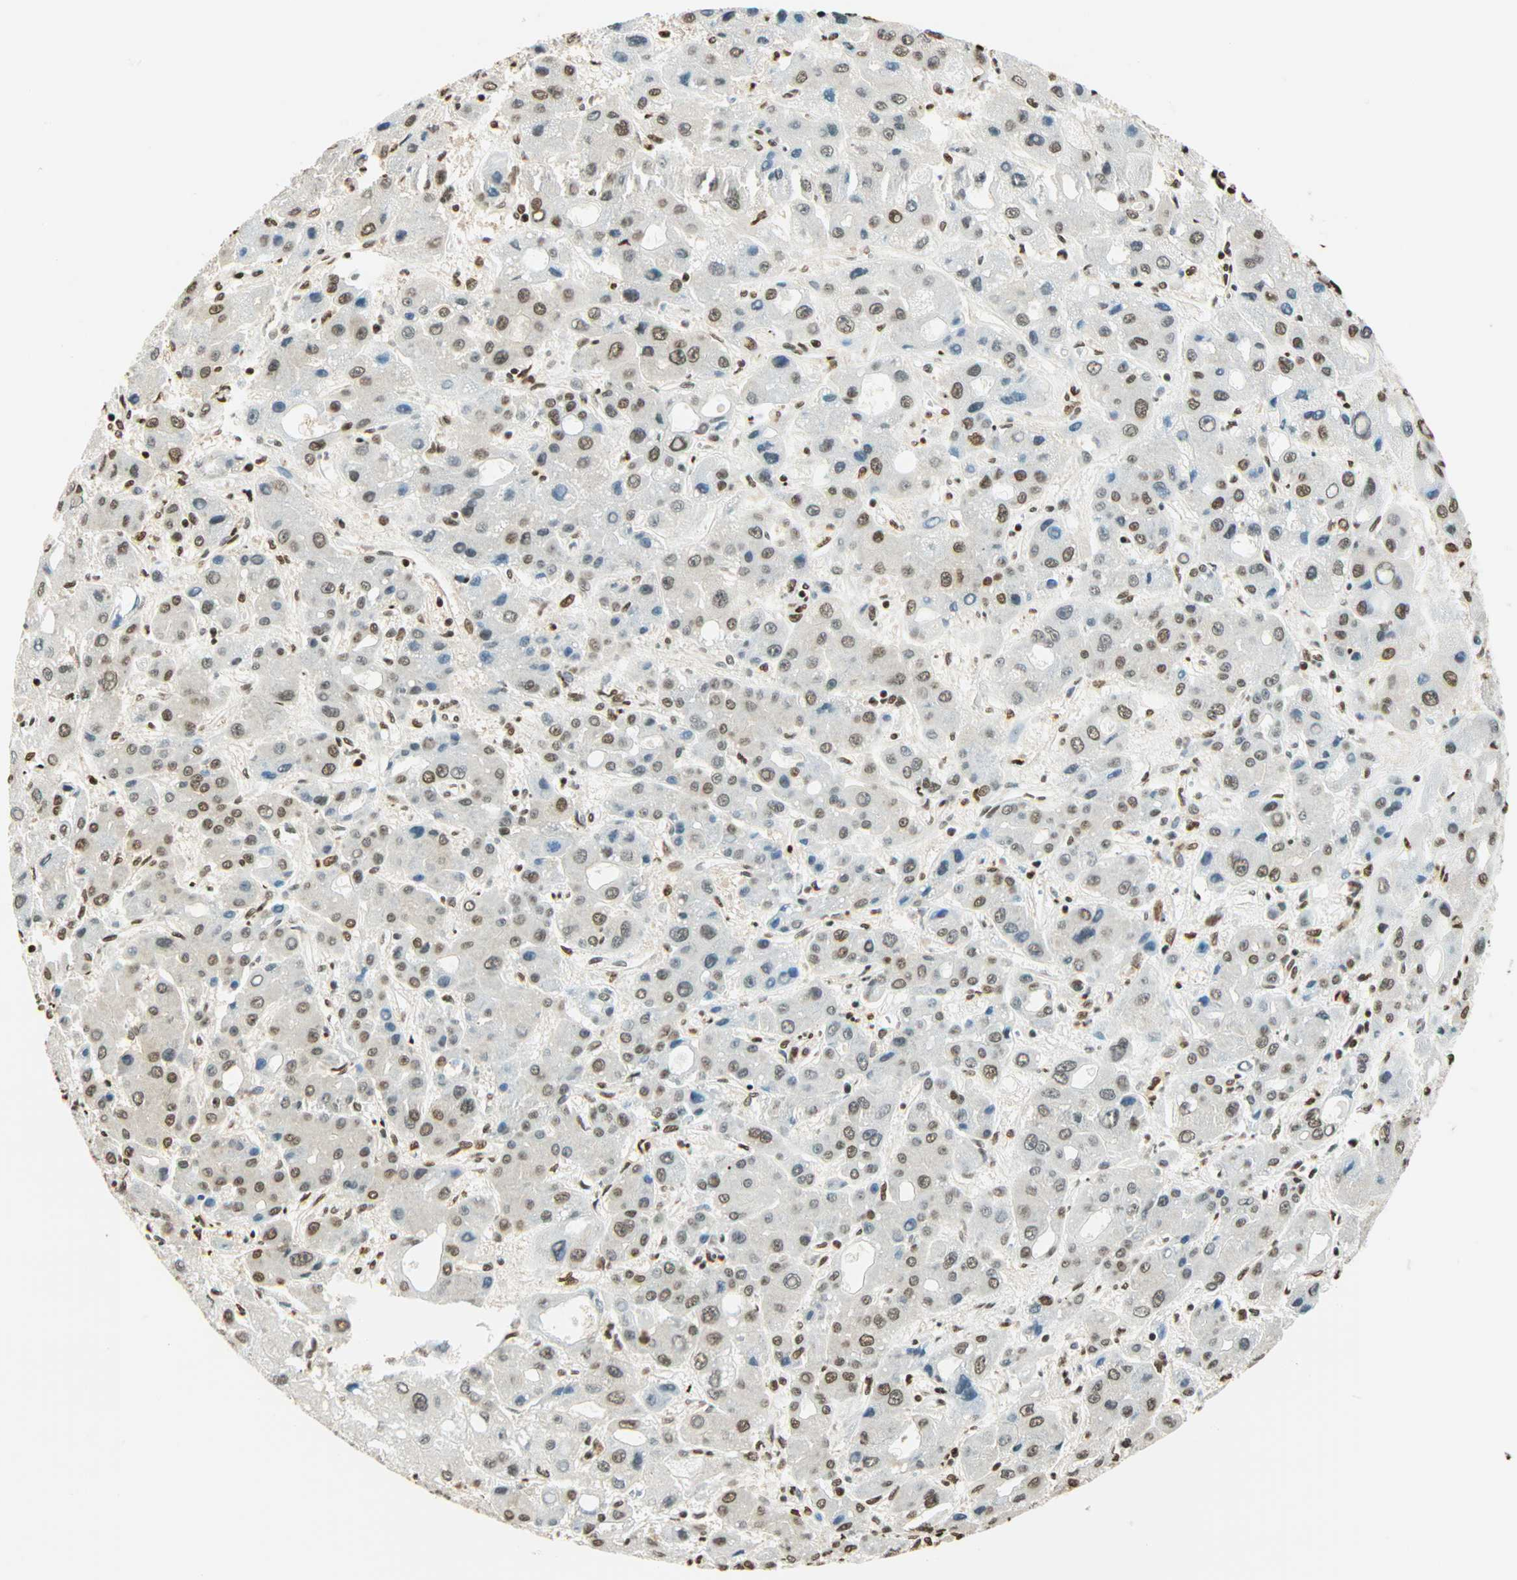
{"staining": {"intensity": "moderate", "quantity": "25%-75%", "location": "nuclear"}, "tissue": "liver cancer", "cell_type": "Tumor cells", "image_type": "cancer", "snomed": [{"axis": "morphology", "description": "Carcinoma, Hepatocellular, NOS"}, {"axis": "topography", "description": "Liver"}], "caption": "An image of human liver hepatocellular carcinoma stained for a protein demonstrates moderate nuclear brown staining in tumor cells.", "gene": "FANCG", "patient": {"sex": "male", "age": 55}}